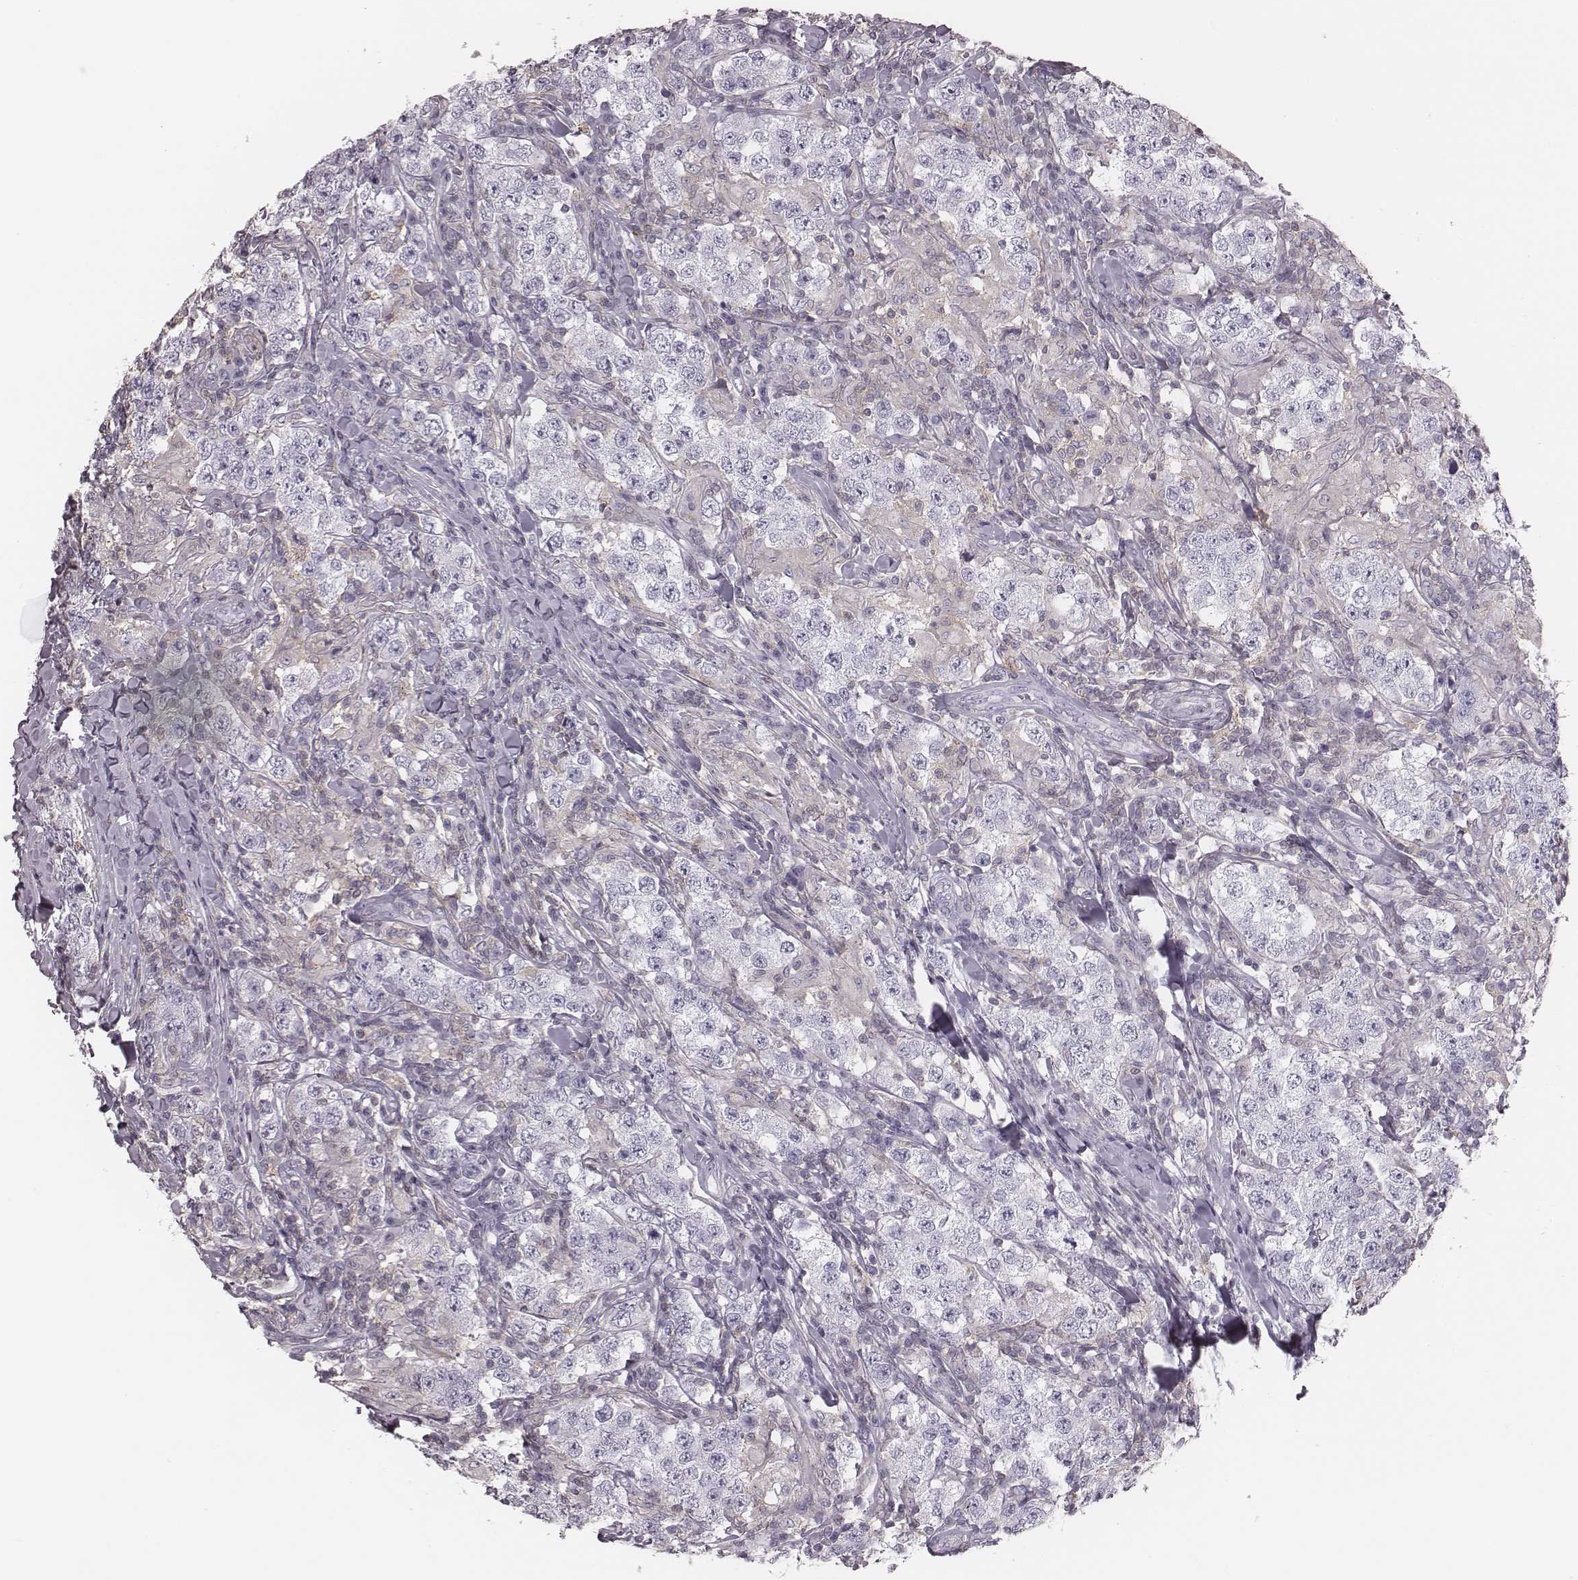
{"staining": {"intensity": "negative", "quantity": "none", "location": "none"}, "tissue": "testis cancer", "cell_type": "Tumor cells", "image_type": "cancer", "snomed": [{"axis": "morphology", "description": "Seminoma, NOS"}, {"axis": "morphology", "description": "Carcinoma, Embryonal, NOS"}, {"axis": "topography", "description": "Testis"}], "caption": "Human testis cancer stained for a protein using immunohistochemistry exhibits no positivity in tumor cells.", "gene": "ZNF365", "patient": {"sex": "male", "age": 41}}